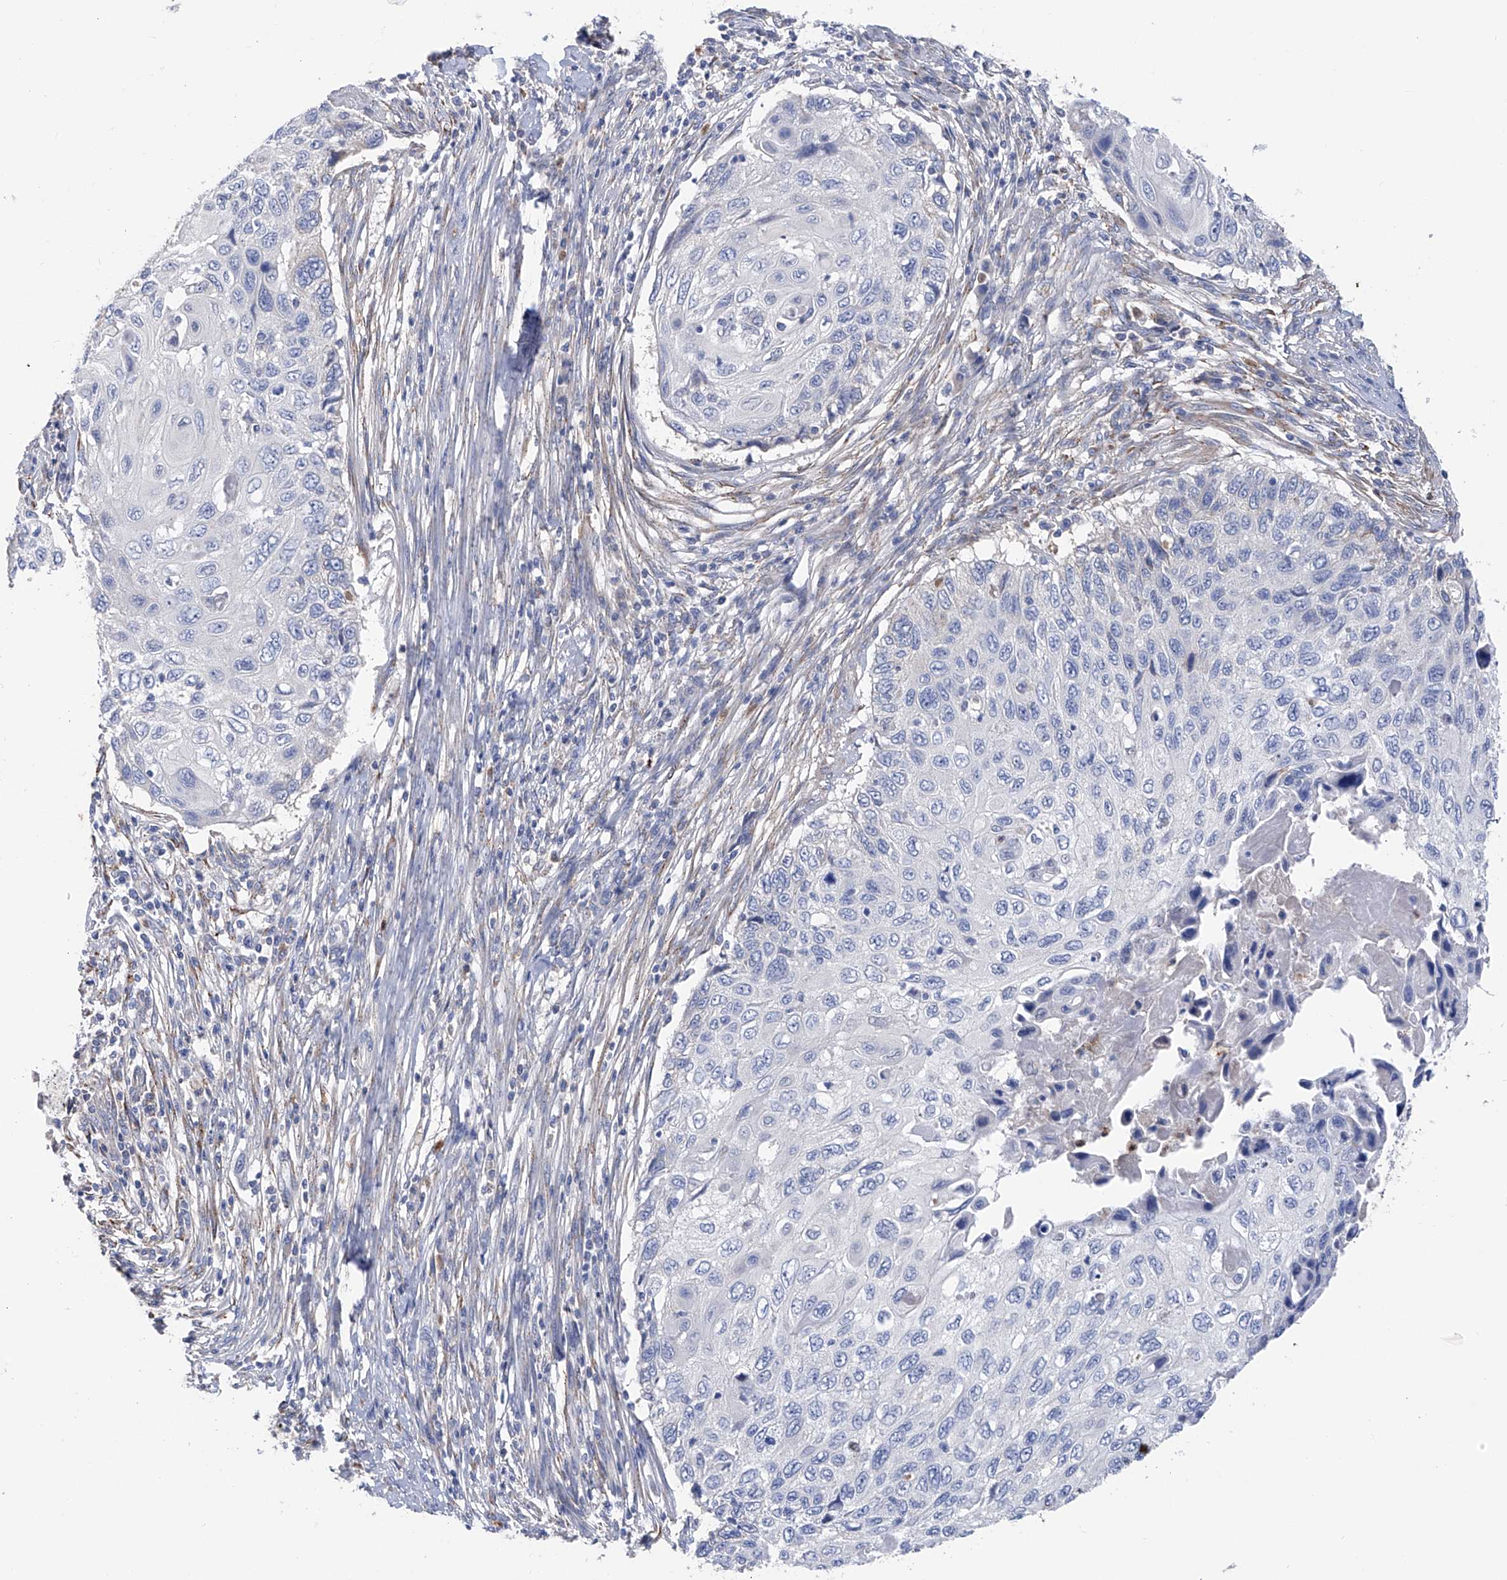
{"staining": {"intensity": "negative", "quantity": "none", "location": "none"}, "tissue": "cervical cancer", "cell_type": "Tumor cells", "image_type": "cancer", "snomed": [{"axis": "morphology", "description": "Squamous cell carcinoma, NOS"}, {"axis": "topography", "description": "Cervix"}], "caption": "The immunohistochemistry (IHC) histopathology image has no significant staining in tumor cells of cervical cancer (squamous cell carcinoma) tissue.", "gene": "PHF20", "patient": {"sex": "female", "age": 70}}